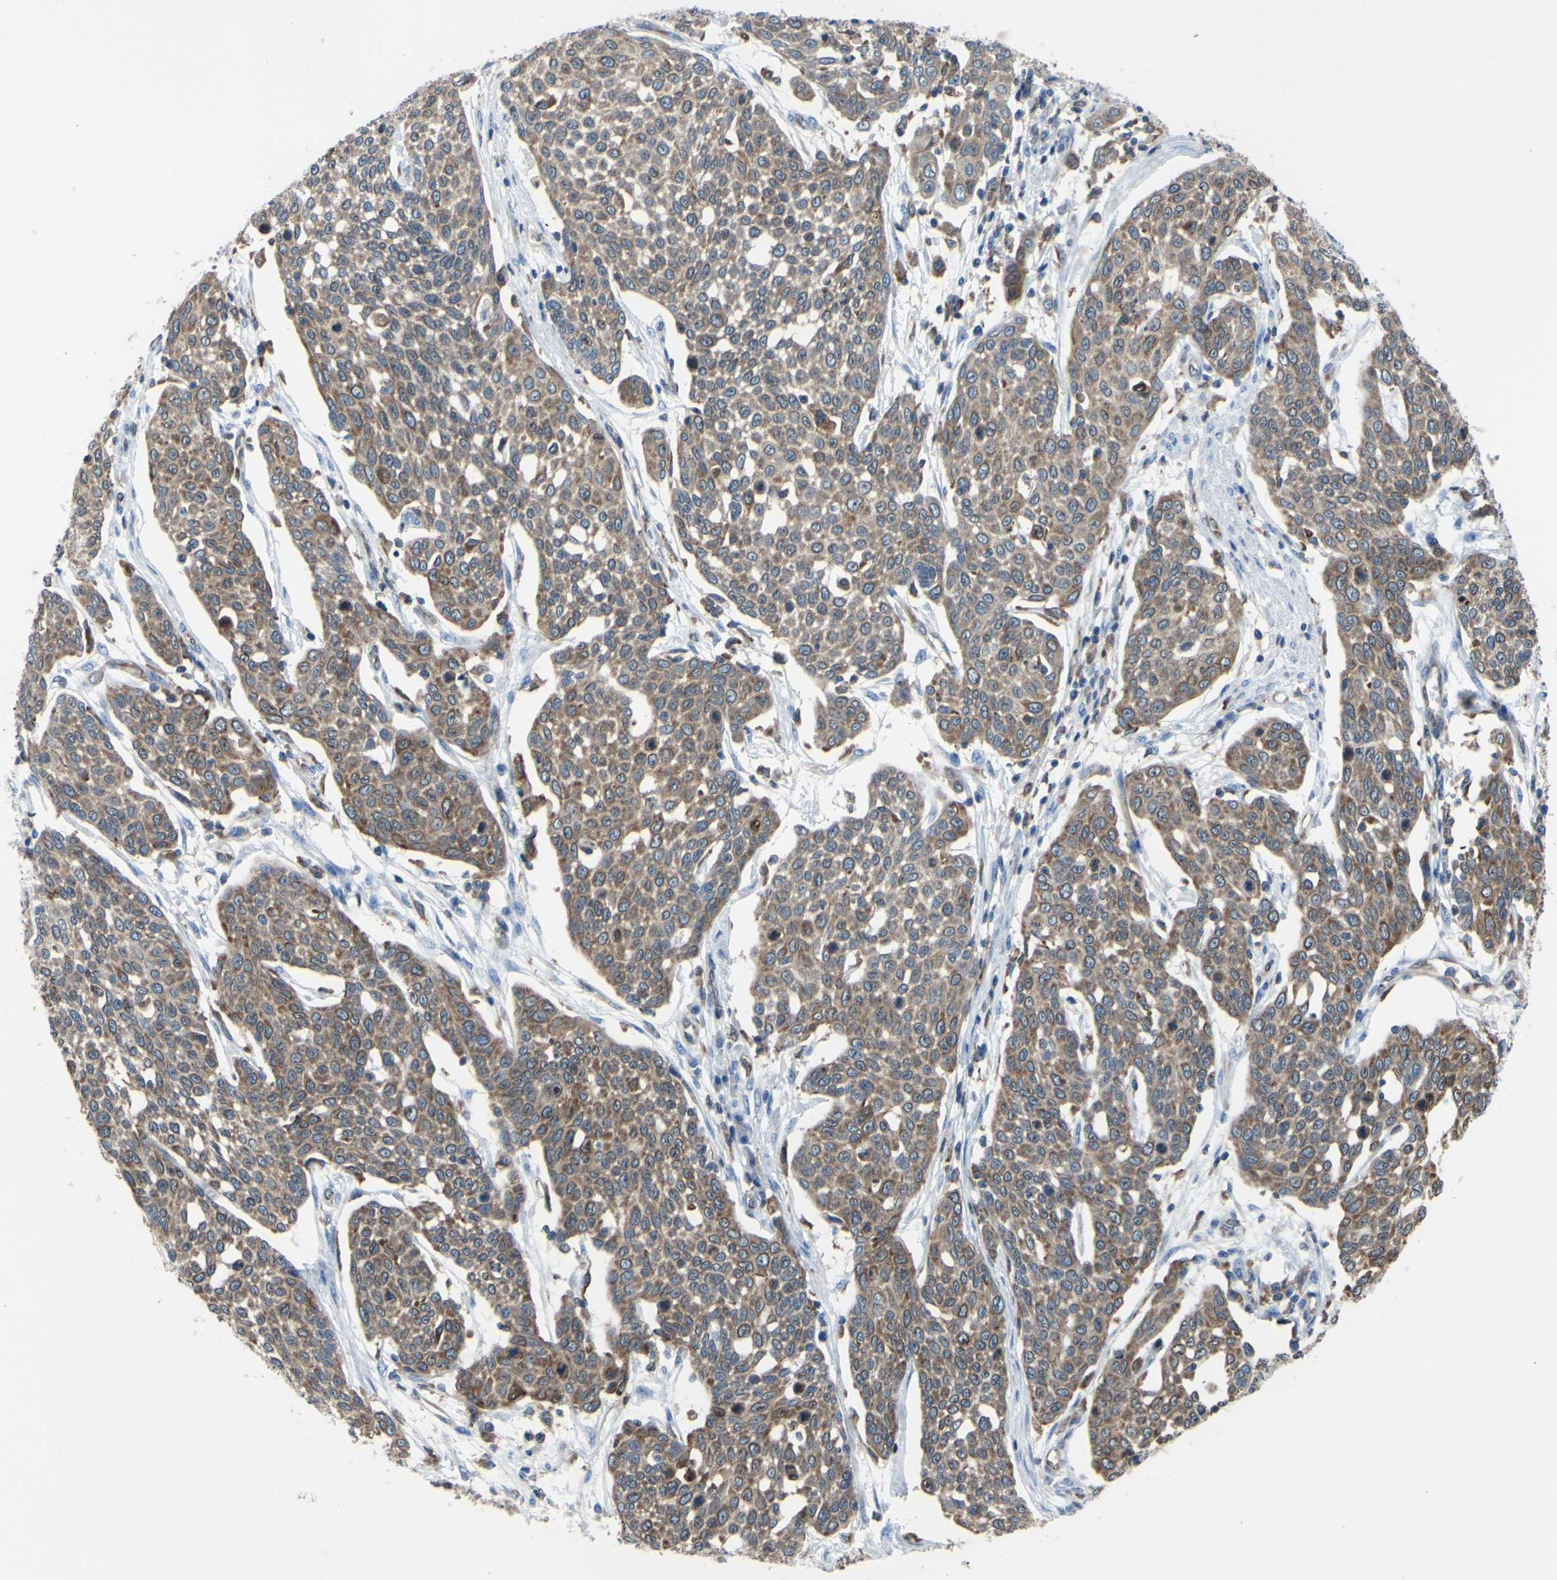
{"staining": {"intensity": "moderate", "quantity": ">75%", "location": "cytoplasmic/membranous"}, "tissue": "cervical cancer", "cell_type": "Tumor cells", "image_type": "cancer", "snomed": [{"axis": "morphology", "description": "Squamous cell carcinoma, NOS"}, {"axis": "topography", "description": "Cervix"}], "caption": "Tumor cells display medium levels of moderate cytoplasmic/membranous positivity in about >75% of cells in cervical squamous cell carcinoma.", "gene": "MGST2", "patient": {"sex": "female", "age": 34}}